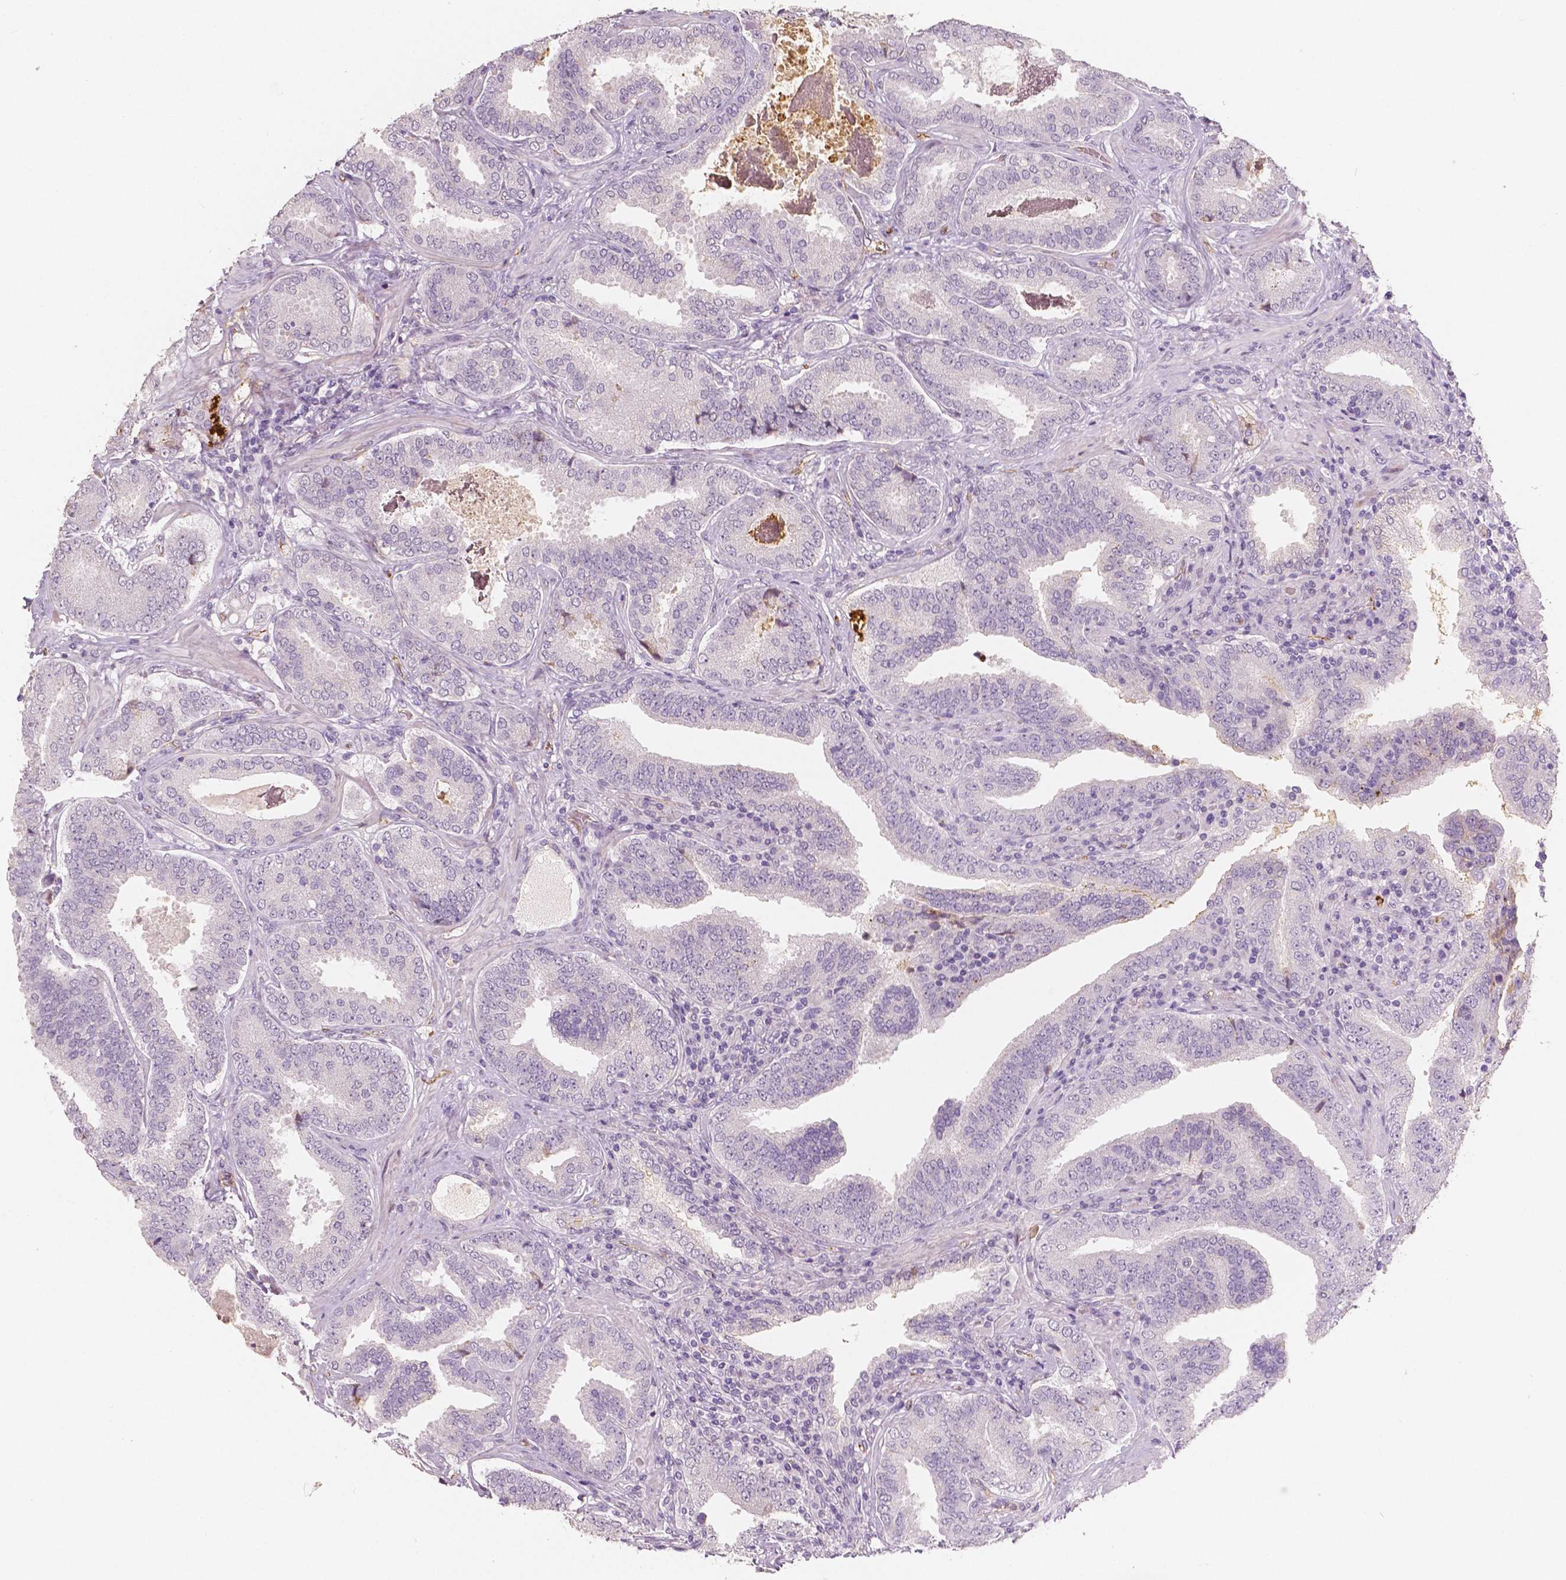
{"staining": {"intensity": "negative", "quantity": "none", "location": "none"}, "tissue": "prostate cancer", "cell_type": "Tumor cells", "image_type": "cancer", "snomed": [{"axis": "morphology", "description": "Adenocarcinoma, NOS"}, {"axis": "topography", "description": "Prostate"}], "caption": "A histopathology image of human prostate cancer is negative for staining in tumor cells. (Brightfield microscopy of DAB immunohistochemistry (IHC) at high magnification).", "gene": "APOA4", "patient": {"sex": "male", "age": 64}}